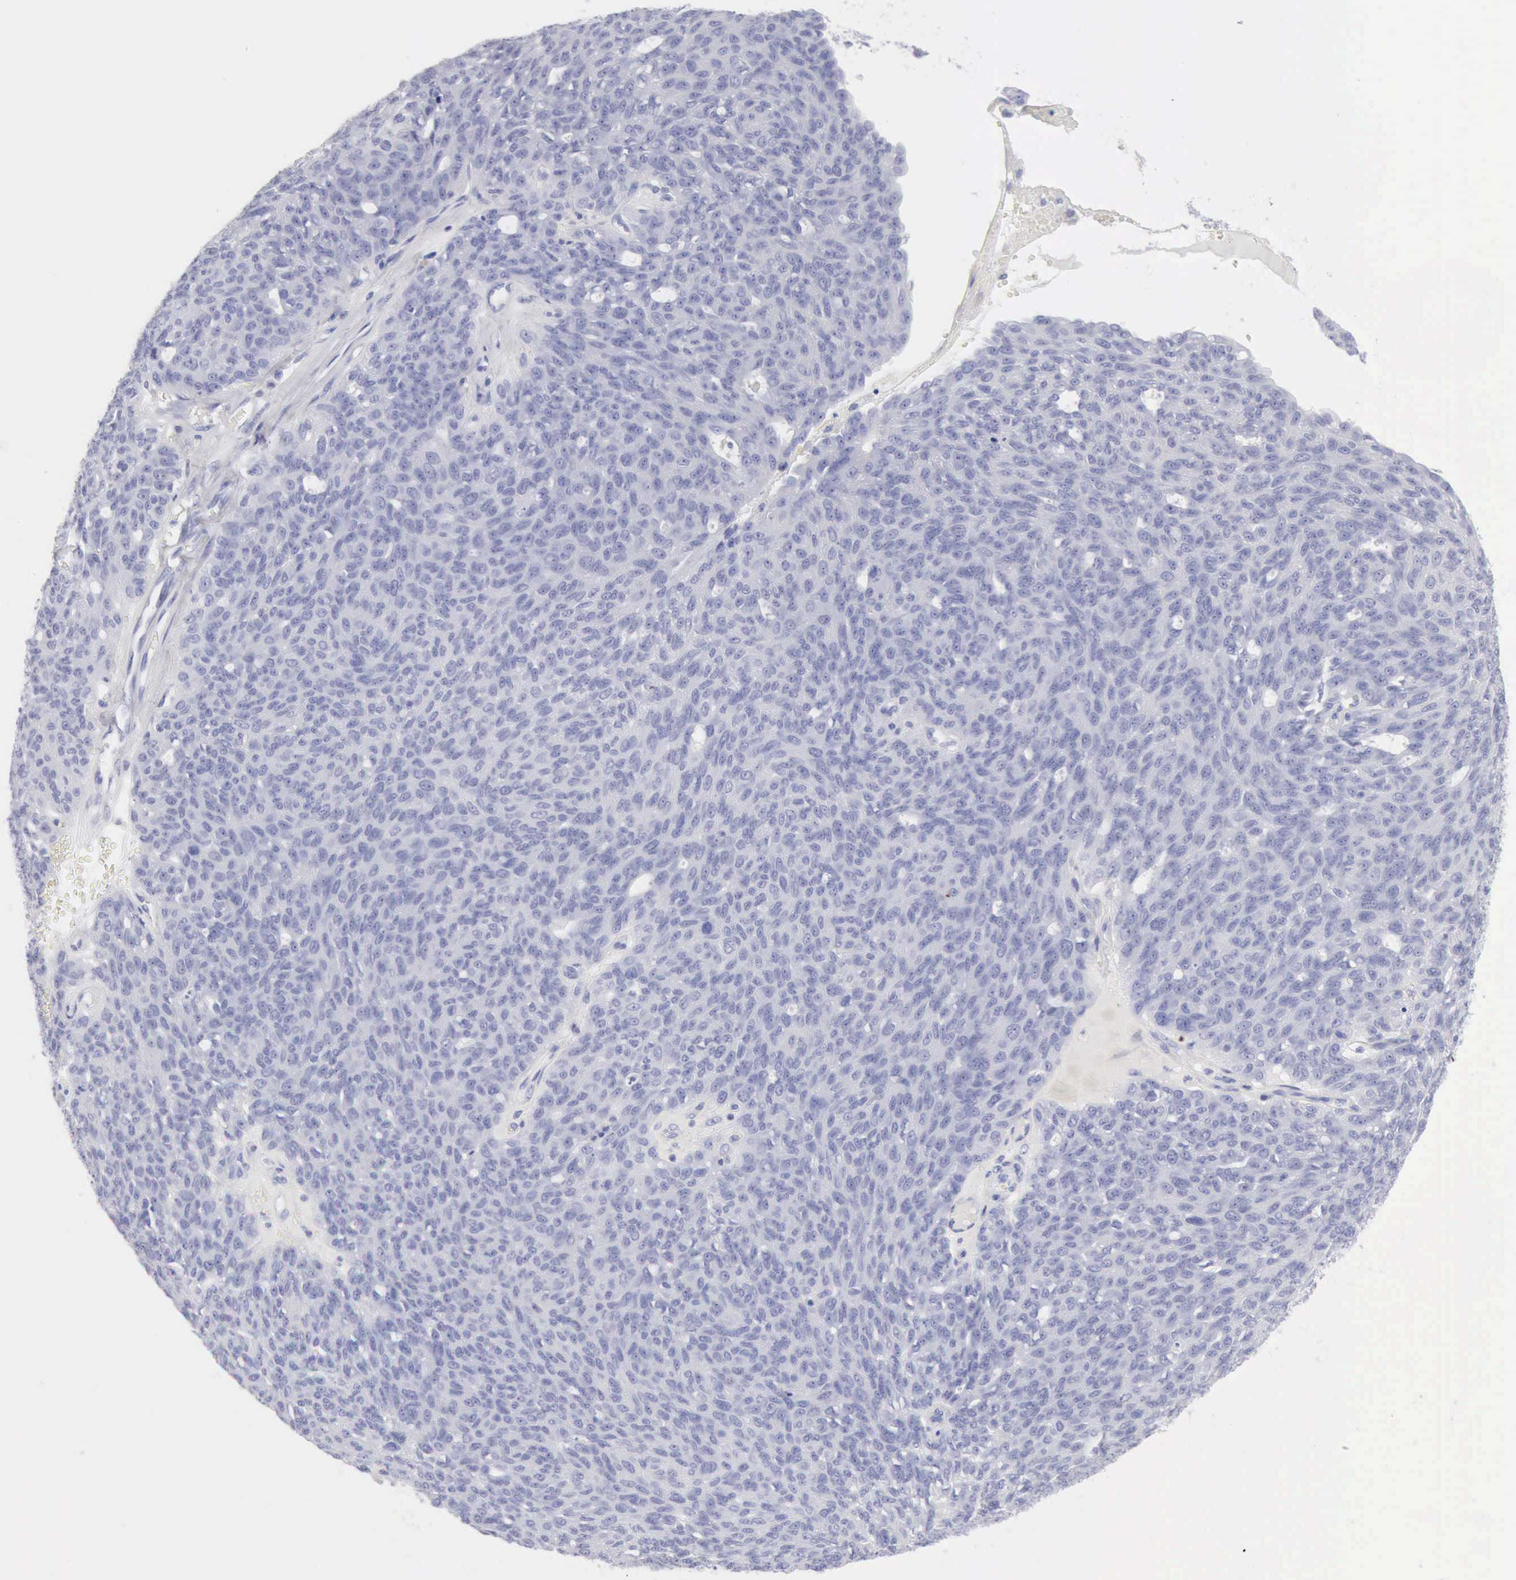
{"staining": {"intensity": "negative", "quantity": "none", "location": "none"}, "tissue": "ovarian cancer", "cell_type": "Tumor cells", "image_type": "cancer", "snomed": [{"axis": "morphology", "description": "Carcinoma, endometroid"}, {"axis": "topography", "description": "Ovary"}], "caption": "Immunohistochemistry (IHC) histopathology image of human ovarian endometroid carcinoma stained for a protein (brown), which displays no positivity in tumor cells.", "gene": "KRT10", "patient": {"sex": "female", "age": 60}}